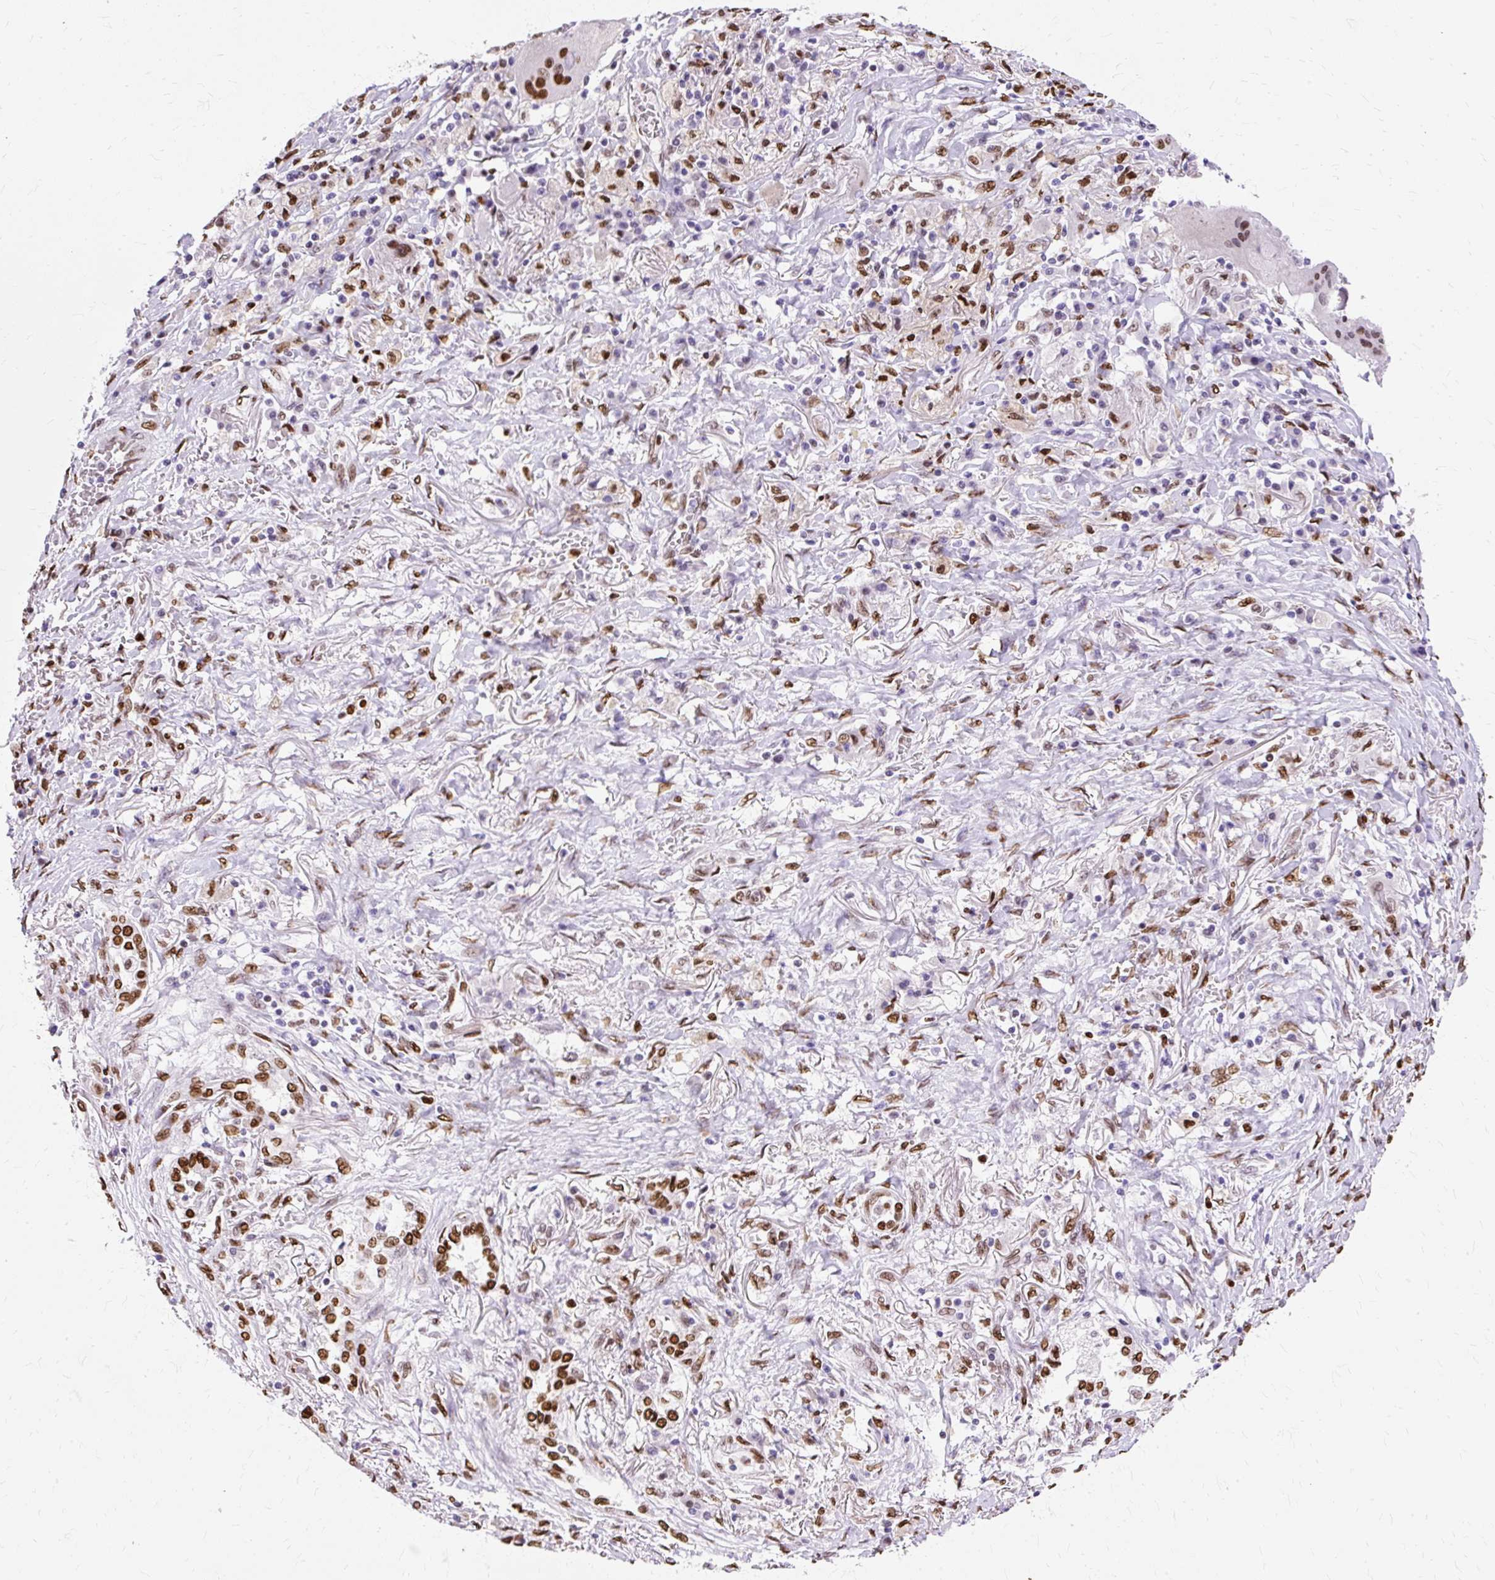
{"staining": {"intensity": "strong", "quantity": ">75%", "location": "nuclear"}, "tissue": "lung cancer", "cell_type": "Tumor cells", "image_type": "cancer", "snomed": [{"axis": "morphology", "description": "Squamous cell carcinoma, NOS"}, {"axis": "topography", "description": "Lung"}], "caption": "Immunohistochemistry (IHC) (DAB (3,3'-diaminobenzidine)) staining of human squamous cell carcinoma (lung) shows strong nuclear protein expression in approximately >75% of tumor cells.", "gene": "TMEM184C", "patient": {"sex": "male", "age": 61}}